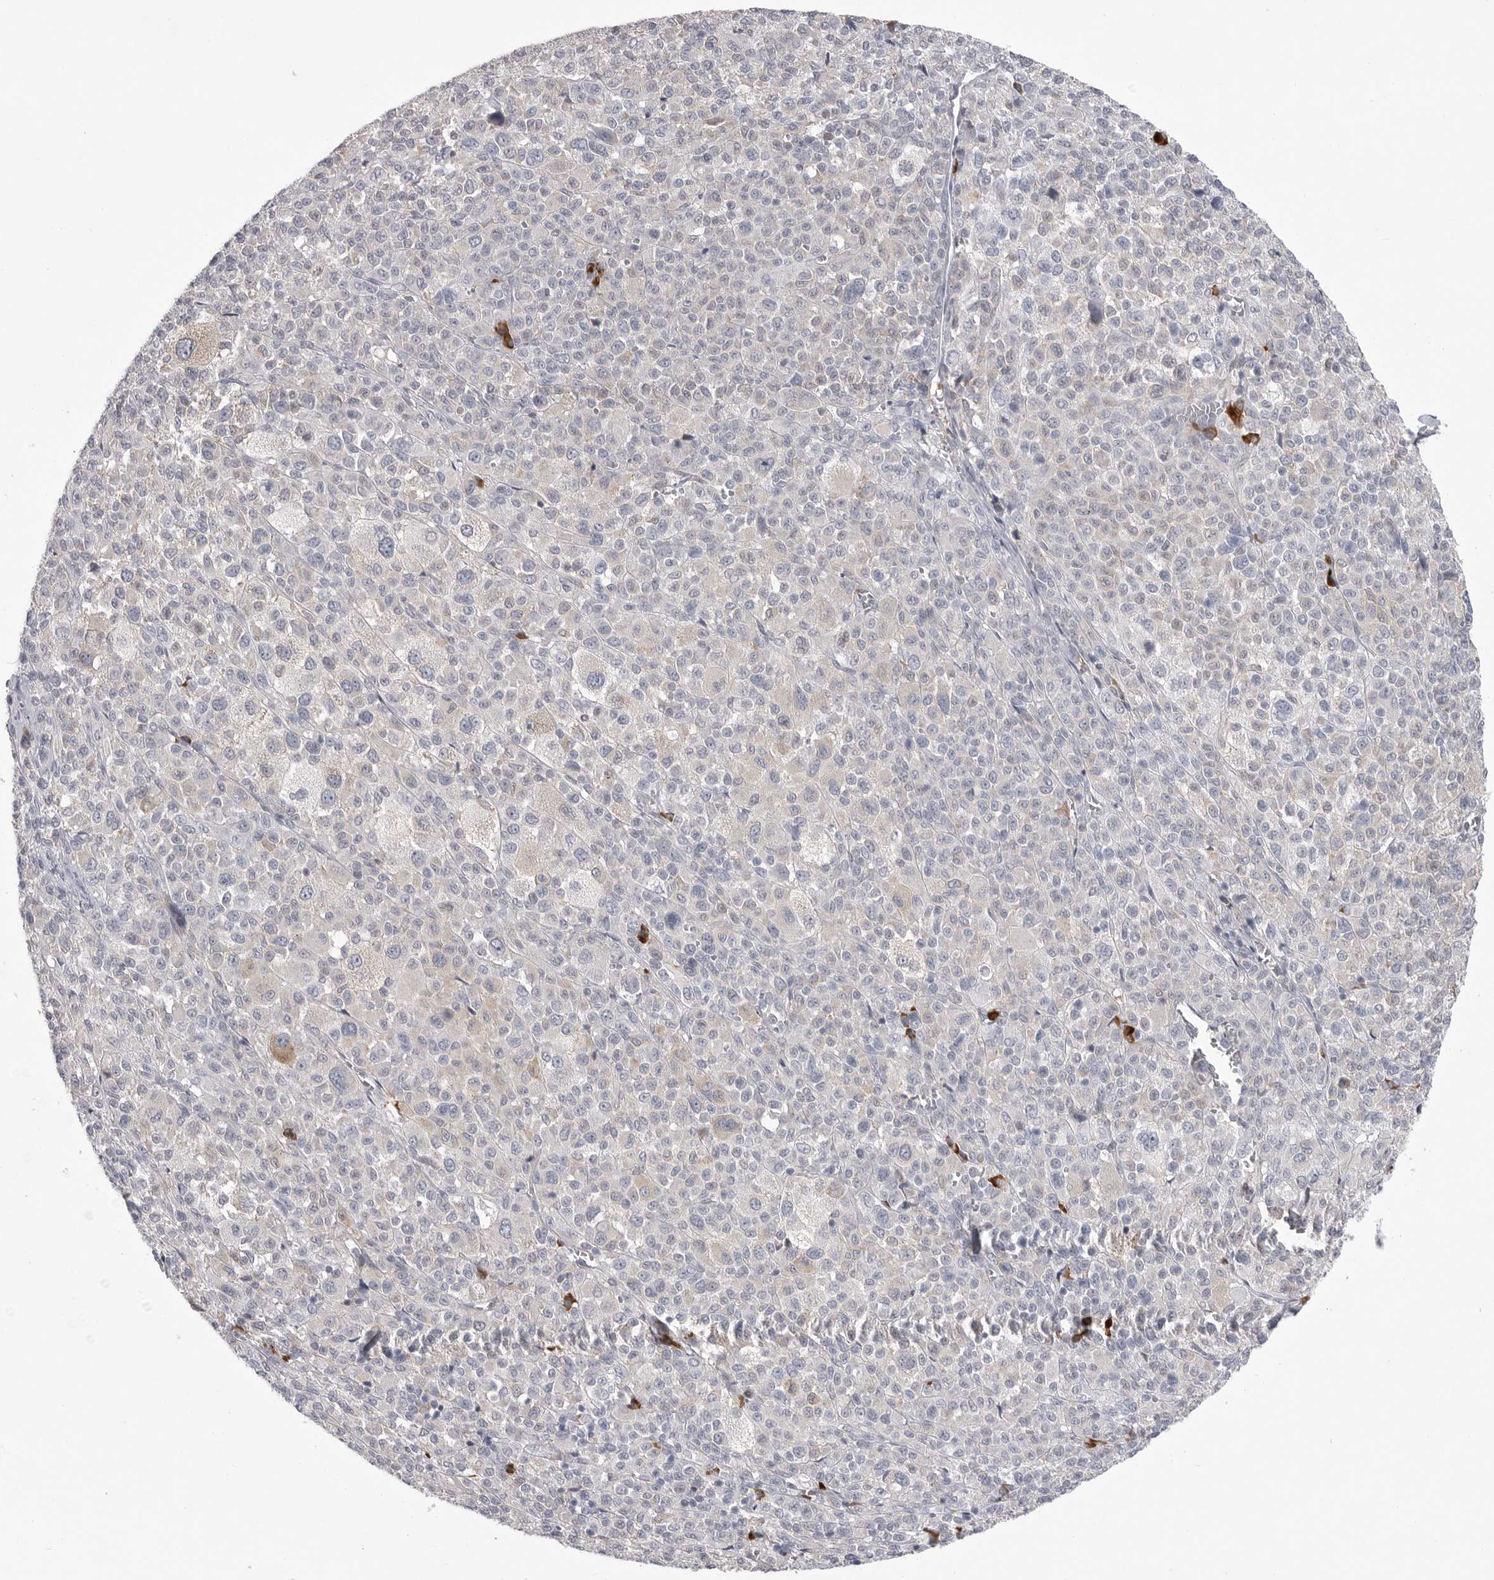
{"staining": {"intensity": "negative", "quantity": "none", "location": "none"}, "tissue": "melanoma", "cell_type": "Tumor cells", "image_type": "cancer", "snomed": [{"axis": "morphology", "description": "Malignant melanoma, Metastatic site"}, {"axis": "topography", "description": "Skin"}], "caption": "Tumor cells show no significant positivity in malignant melanoma (metastatic site).", "gene": "FKBP2", "patient": {"sex": "female", "age": 74}}